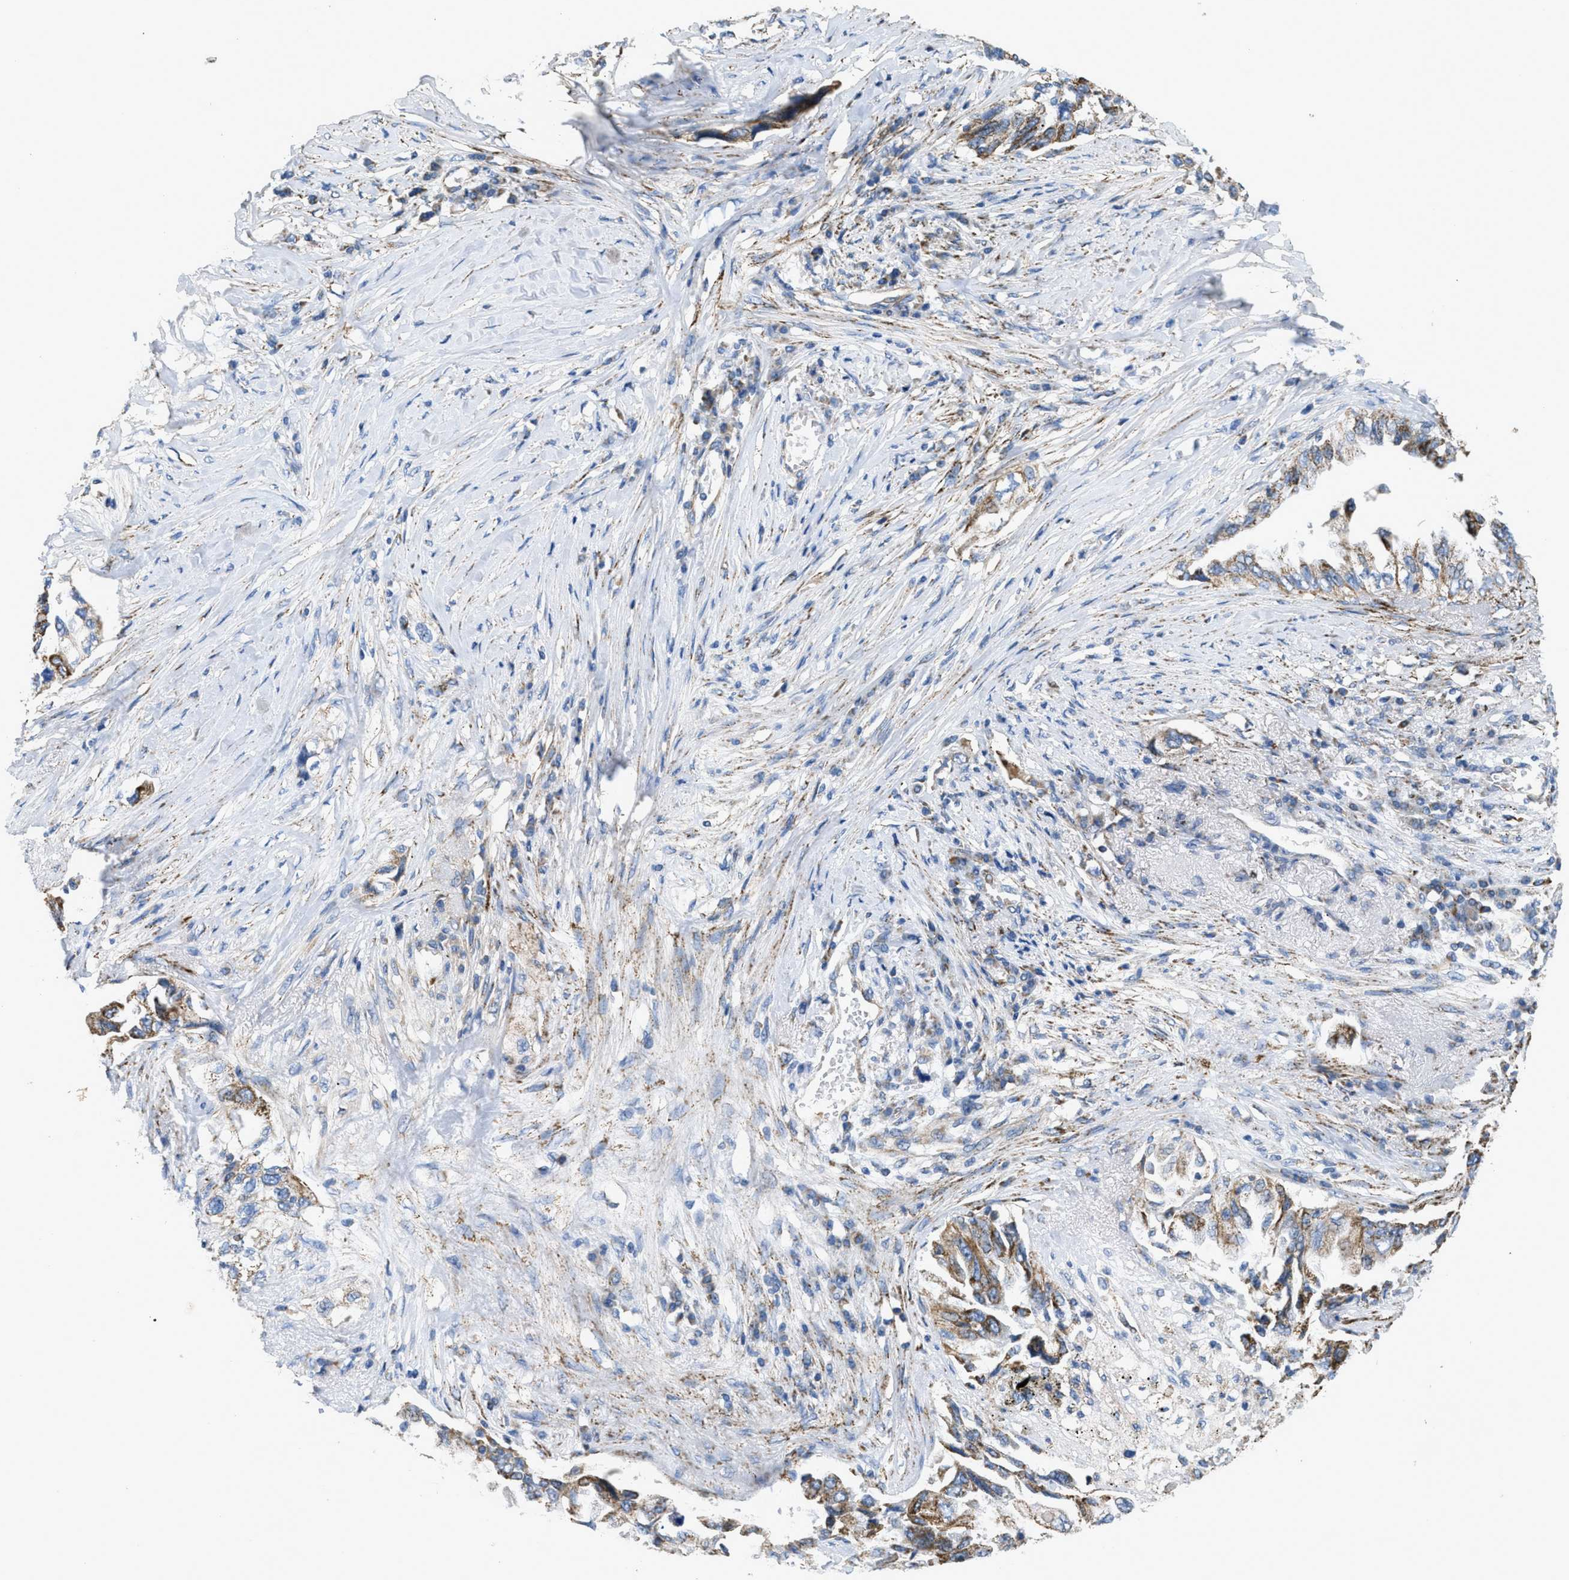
{"staining": {"intensity": "moderate", "quantity": ">75%", "location": "cytoplasmic/membranous"}, "tissue": "lung cancer", "cell_type": "Tumor cells", "image_type": "cancer", "snomed": [{"axis": "morphology", "description": "Adenocarcinoma, NOS"}, {"axis": "topography", "description": "Lung"}], "caption": "A brown stain shows moderate cytoplasmic/membranous positivity of a protein in lung cancer tumor cells. (Stains: DAB in brown, nuclei in blue, Microscopy: brightfield microscopy at high magnification).", "gene": "BTN3A1", "patient": {"sex": "female", "age": 51}}